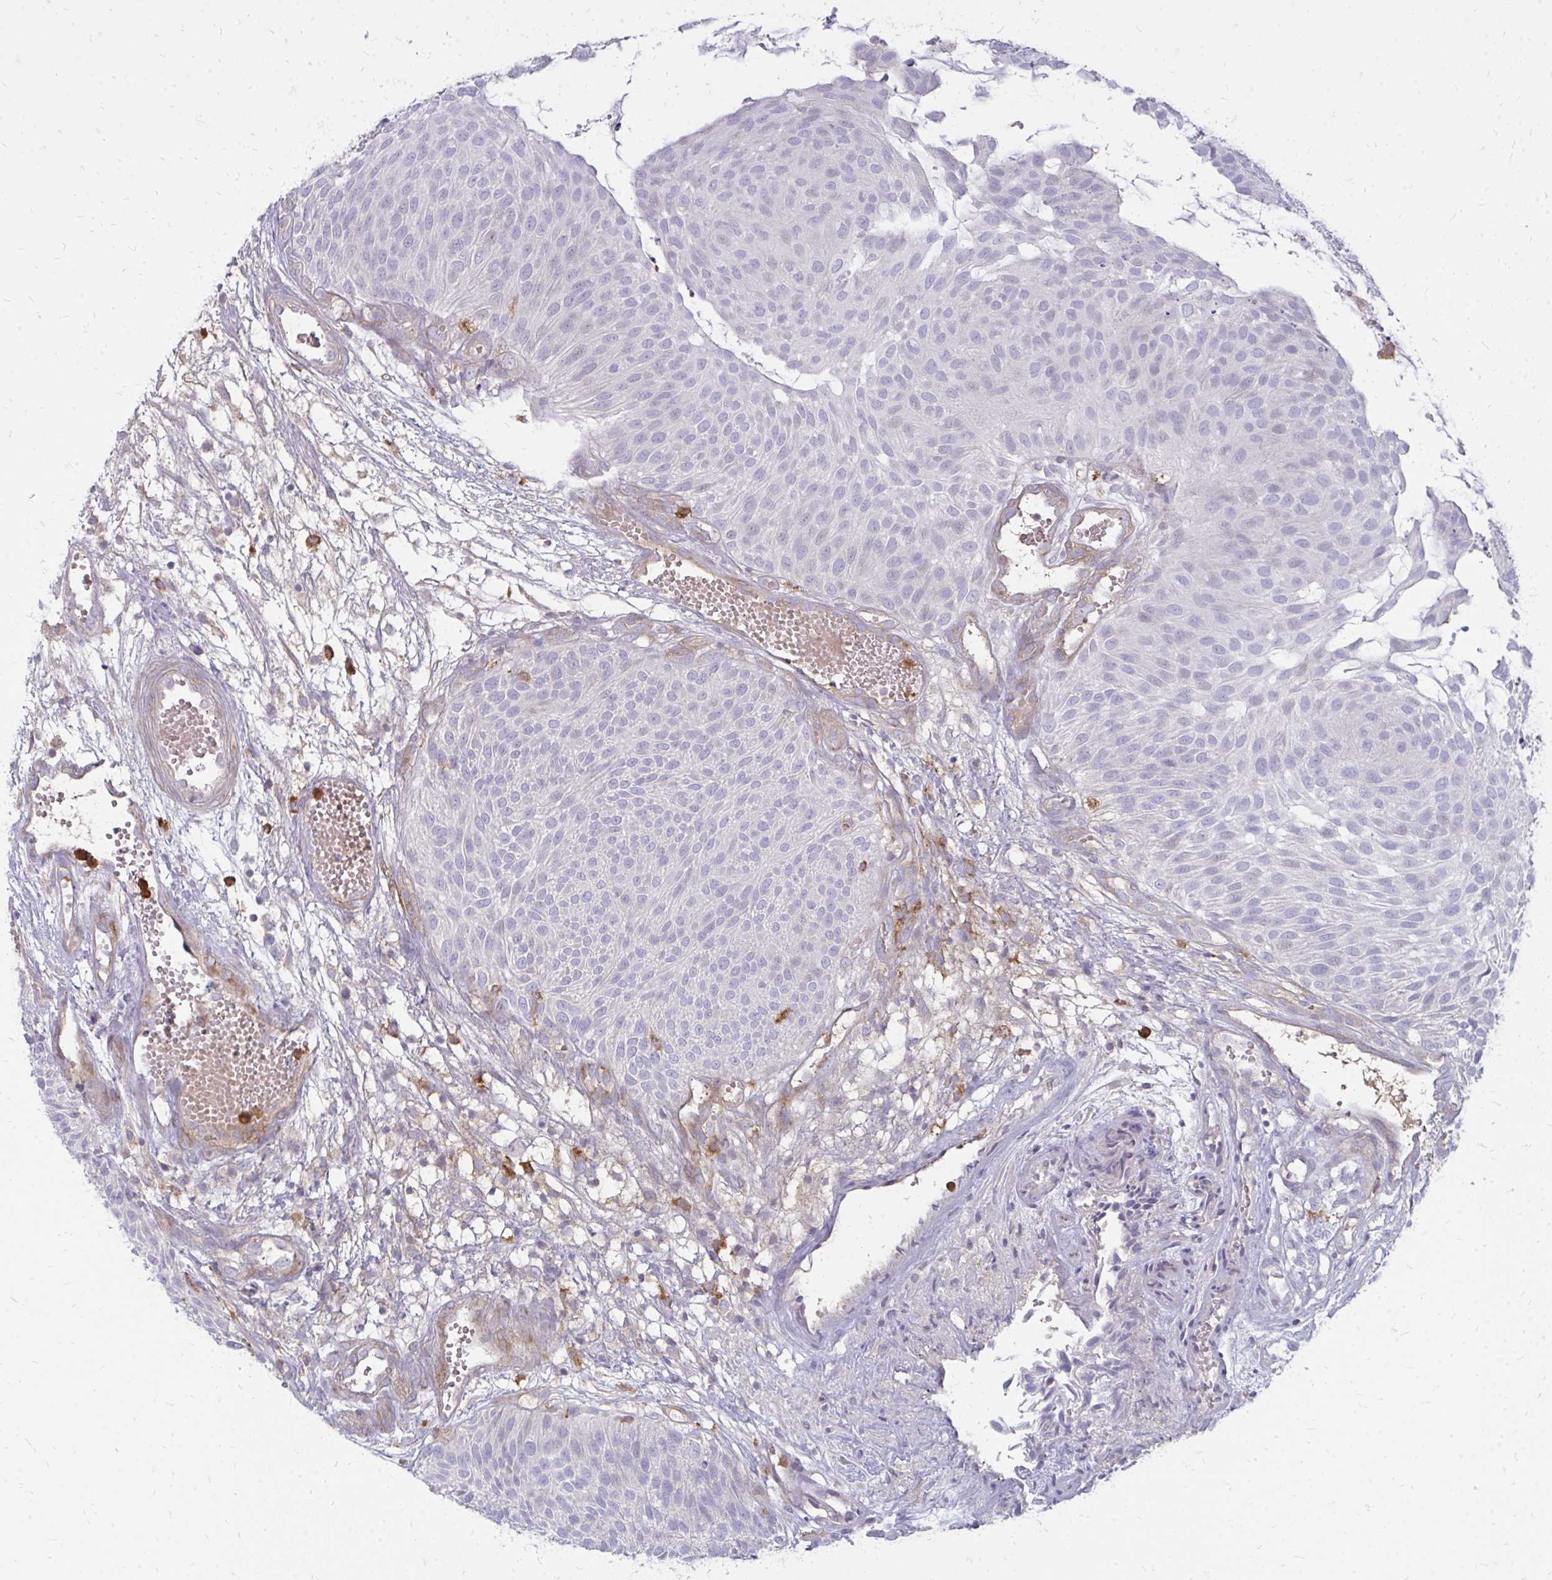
{"staining": {"intensity": "negative", "quantity": "none", "location": "none"}, "tissue": "urothelial cancer", "cell_type": "Tumor cells", "image_type": "cancer", "snomed": [{"axis": "morphology", "description": "Urothelial carcinoma, NOS"}, {"axis": "topography", "description": "Urinary bladder"}], "caption": "This is an IHC photomicrograph of transitional cell carcinoma. There is no expression in tumor cells.", "gene": "ASAP1", "patient": {"sex": "male", "age": 84}}